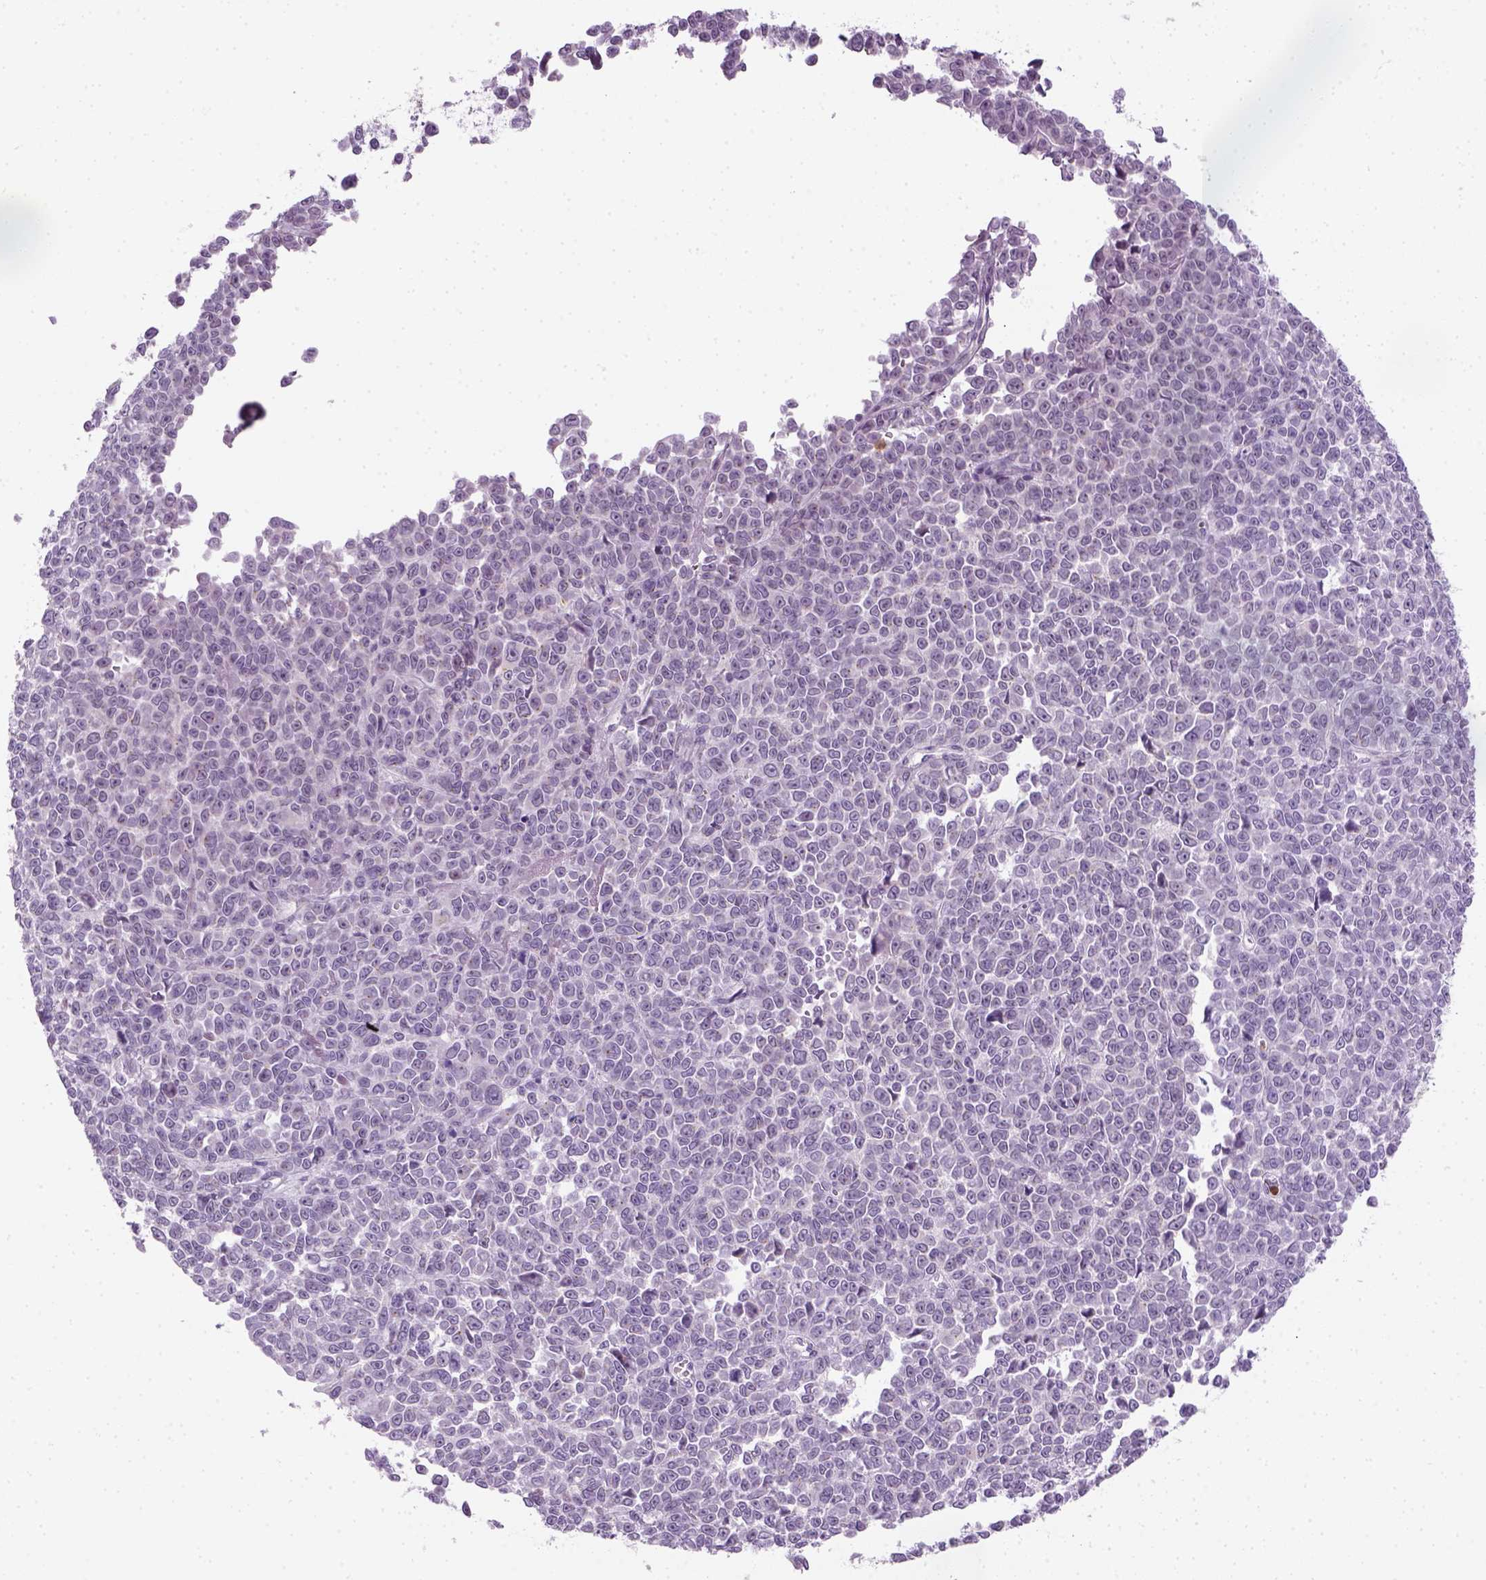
{"staining": {"intensity": "negative", "quantity": "none", "location": "none"}, "tissue": "melanoma", "cell_type": "Tumor cells", "image_type": "cancer", "snomed": [{"axis": "morphology", "description": "Malignant melanoma, NOS"}, {"axis": "topography", "description": "Skin"}], "caption": "The micrograph displays no significant staining in tumor cells of malignant melanoma.", "gene": "IL4", "patient": {"sex": "female", "age": 95}}